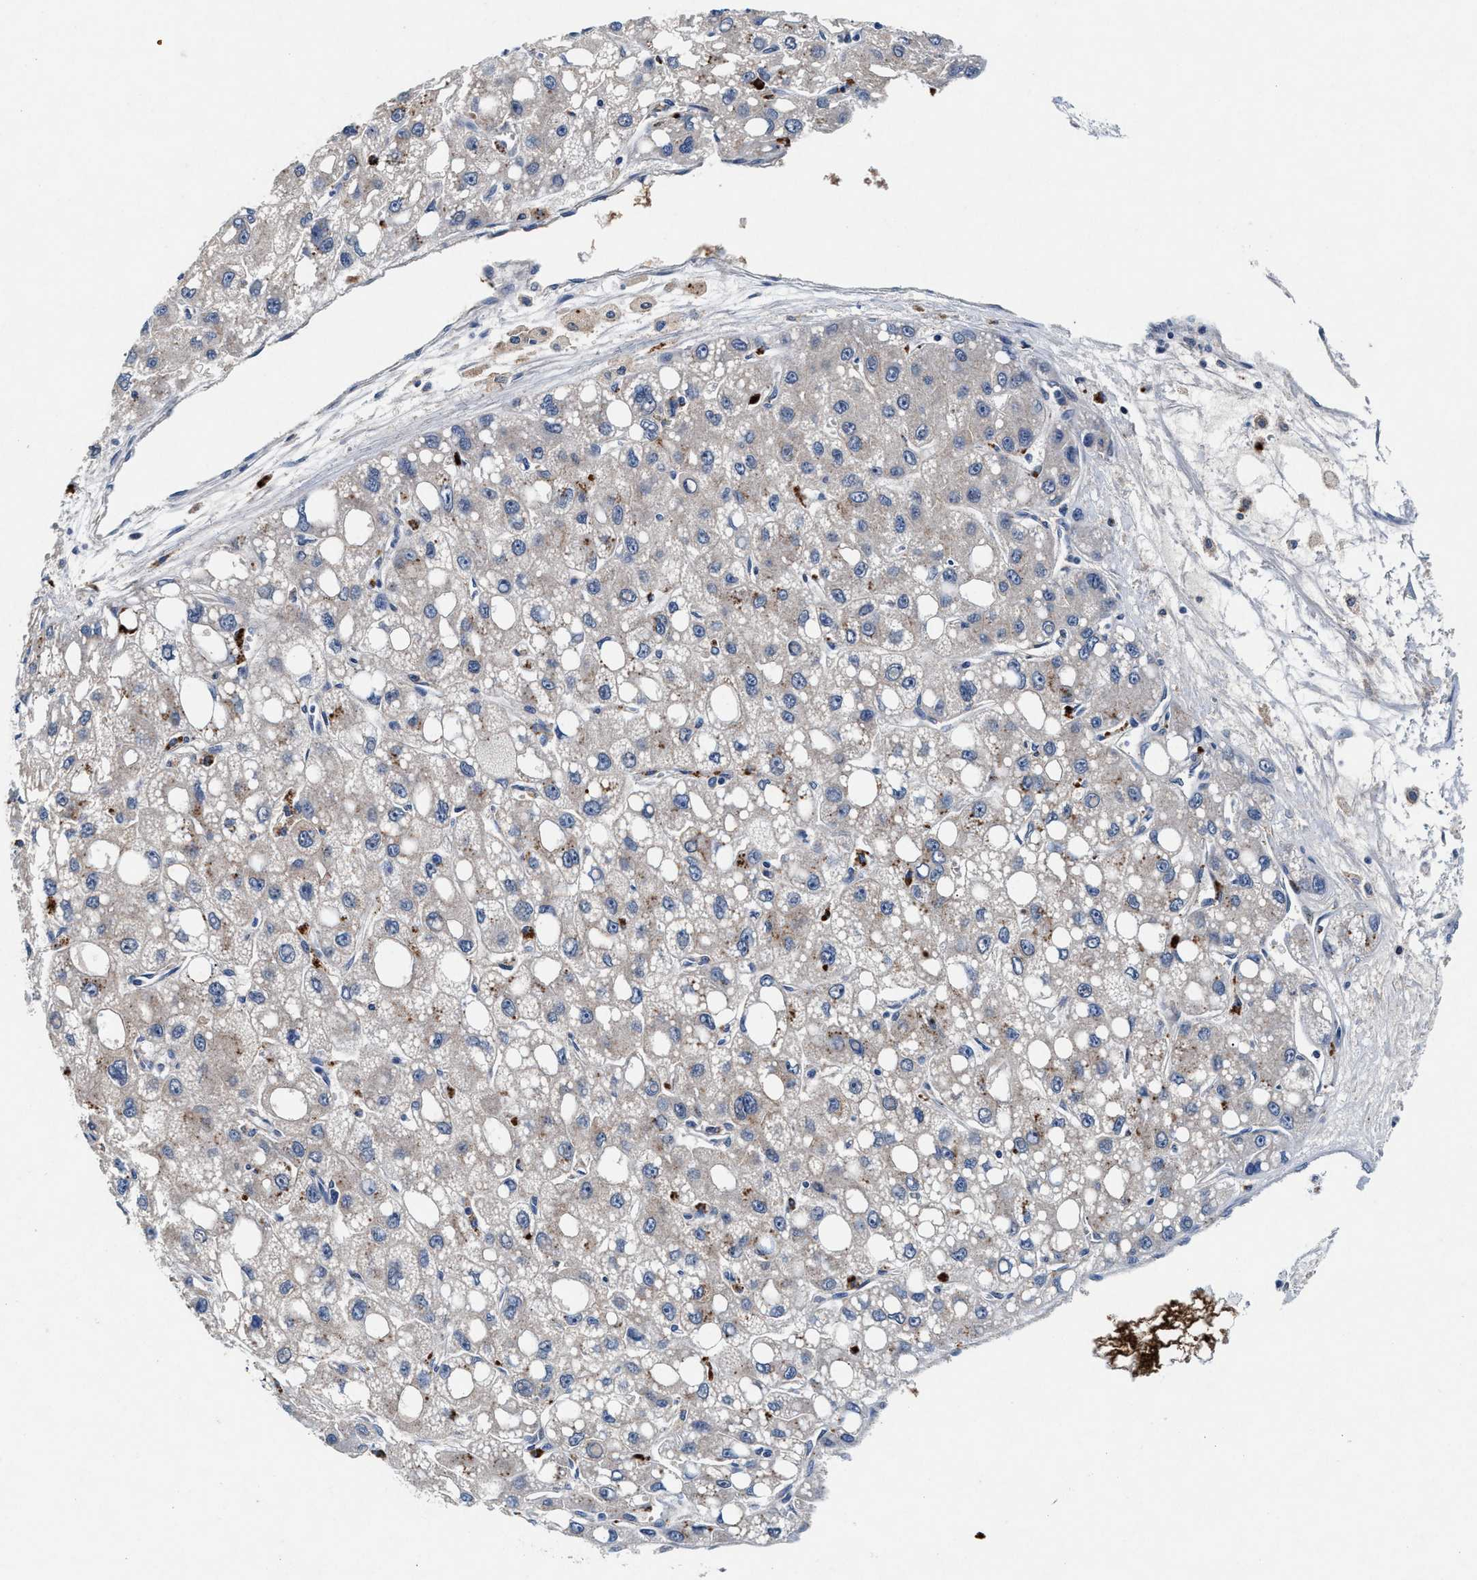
{"staining": {"intensity": "weak", "quantity": "<25%", "location": "cytoplasmic/membranous"}, "tissue": "liver cancer", "cell_type": "Tumor cells", "image_type": "cancer", "snomed": [{"axis": "morphology", "description": "Carcinoma, Hepatocellular, NOS"}, {"axis": "topography", "description": "Liver"}], "caption": "IHC photomicrograph of neoplastic tissue: liver hepatocellular carcinoma stained with DAB (3,3'-diaminobenzidine) shows no significant protein positivity in tumor cells.", "gene": "SLC8A1", "patient": {"sex": "male", "age": 55}}